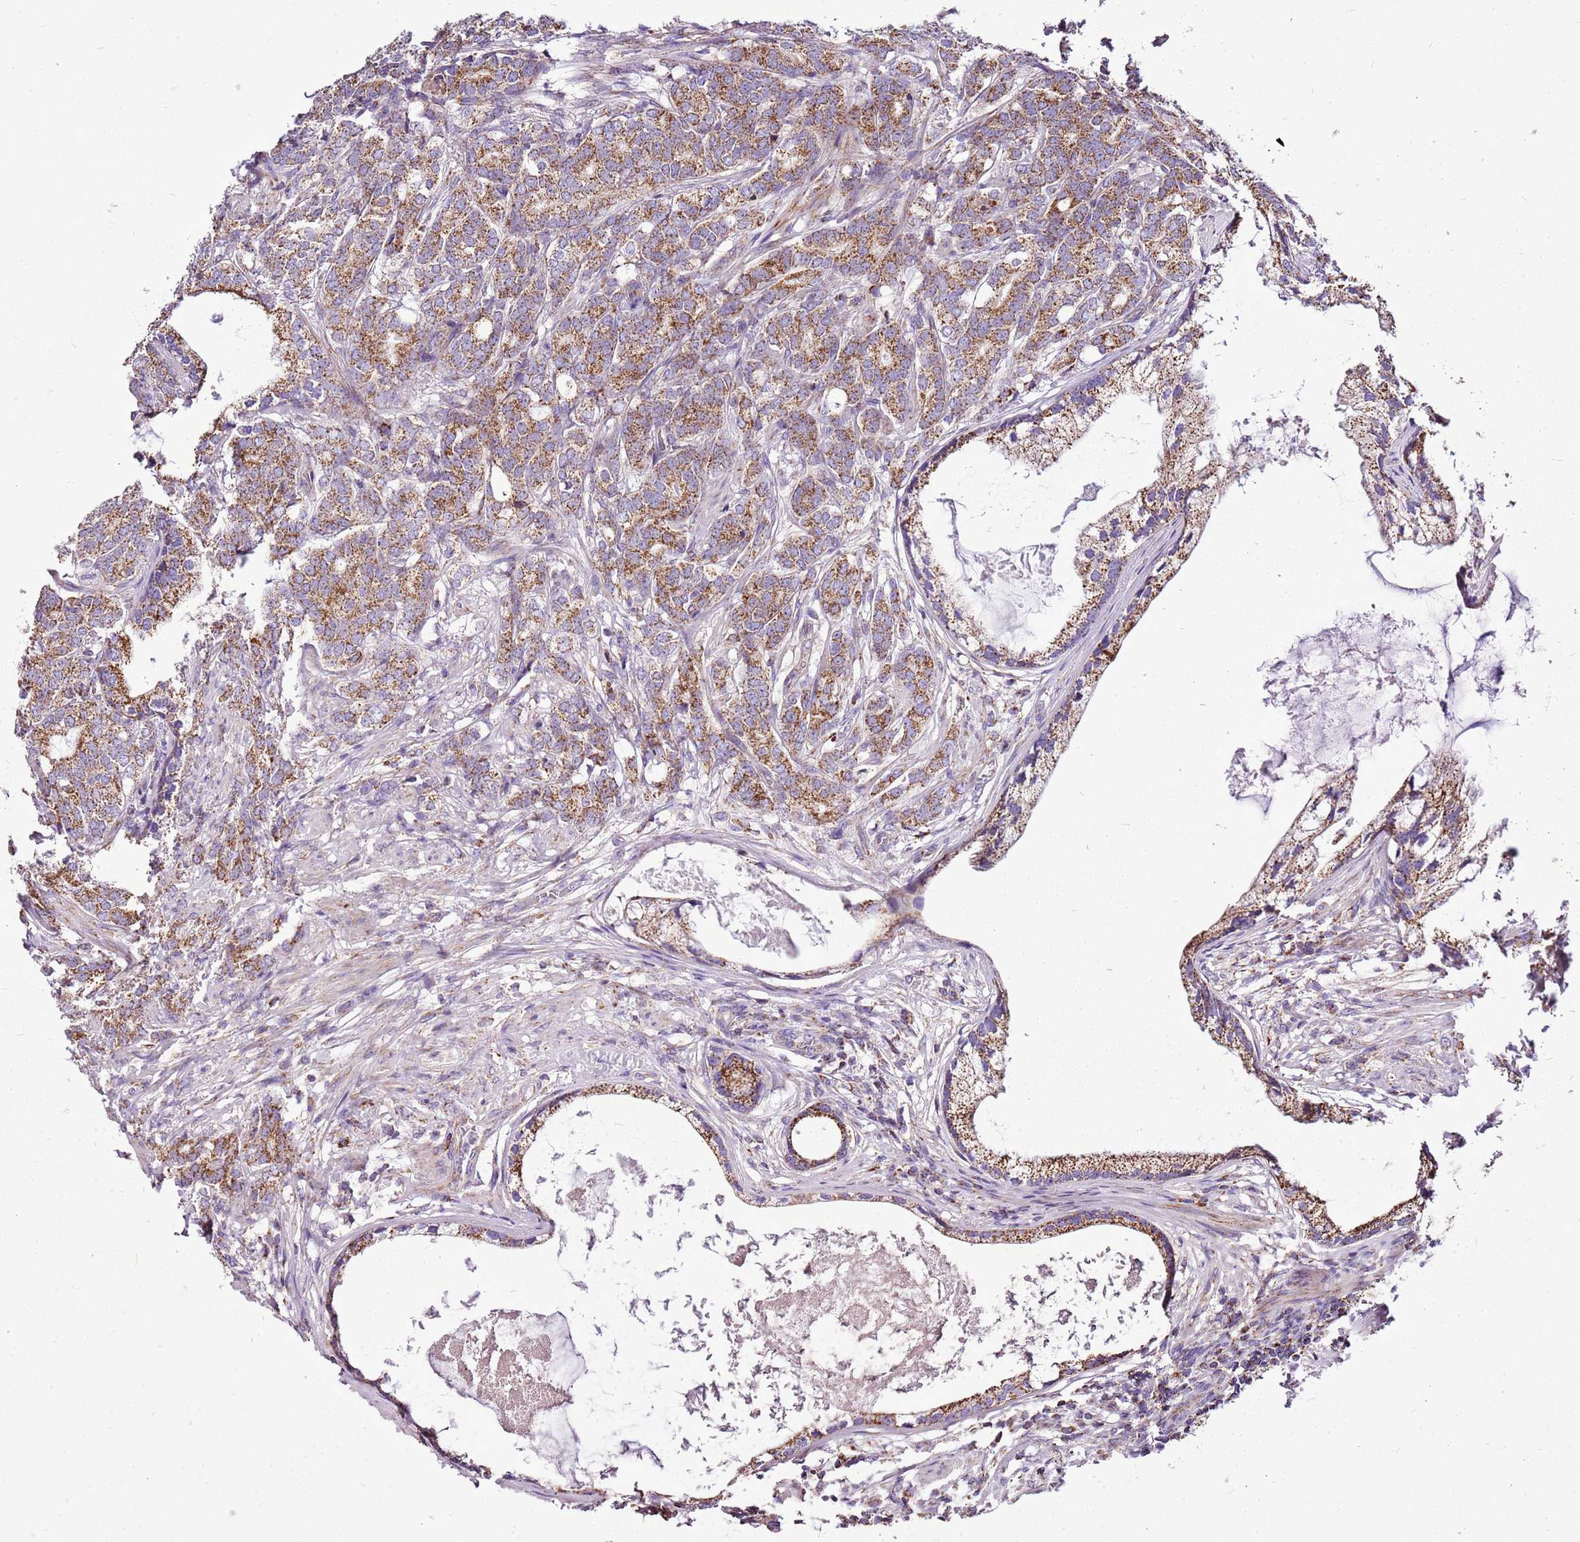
{"staining": {"intensity": "moderate", "quantity": ">75%", "location": "cytoplasmic/membranous"}, "tissue": "prostate cancer", "cell_type": "Tumor cells", "image_type": "cancer", "snomed": [{"axis": "morphology", "description": "Adenocarcinoma, Low grade"}, {"axis": "topography", "description": "Prostate"}], "caption": "Tumor cells show medium levels of moderate cytoplasmic/membranous staining in about >75% of cells in prostate adenocarcinoma (low-grade).", "gene": "GCDH", "patient": {"sex": "male", "age": 71}}